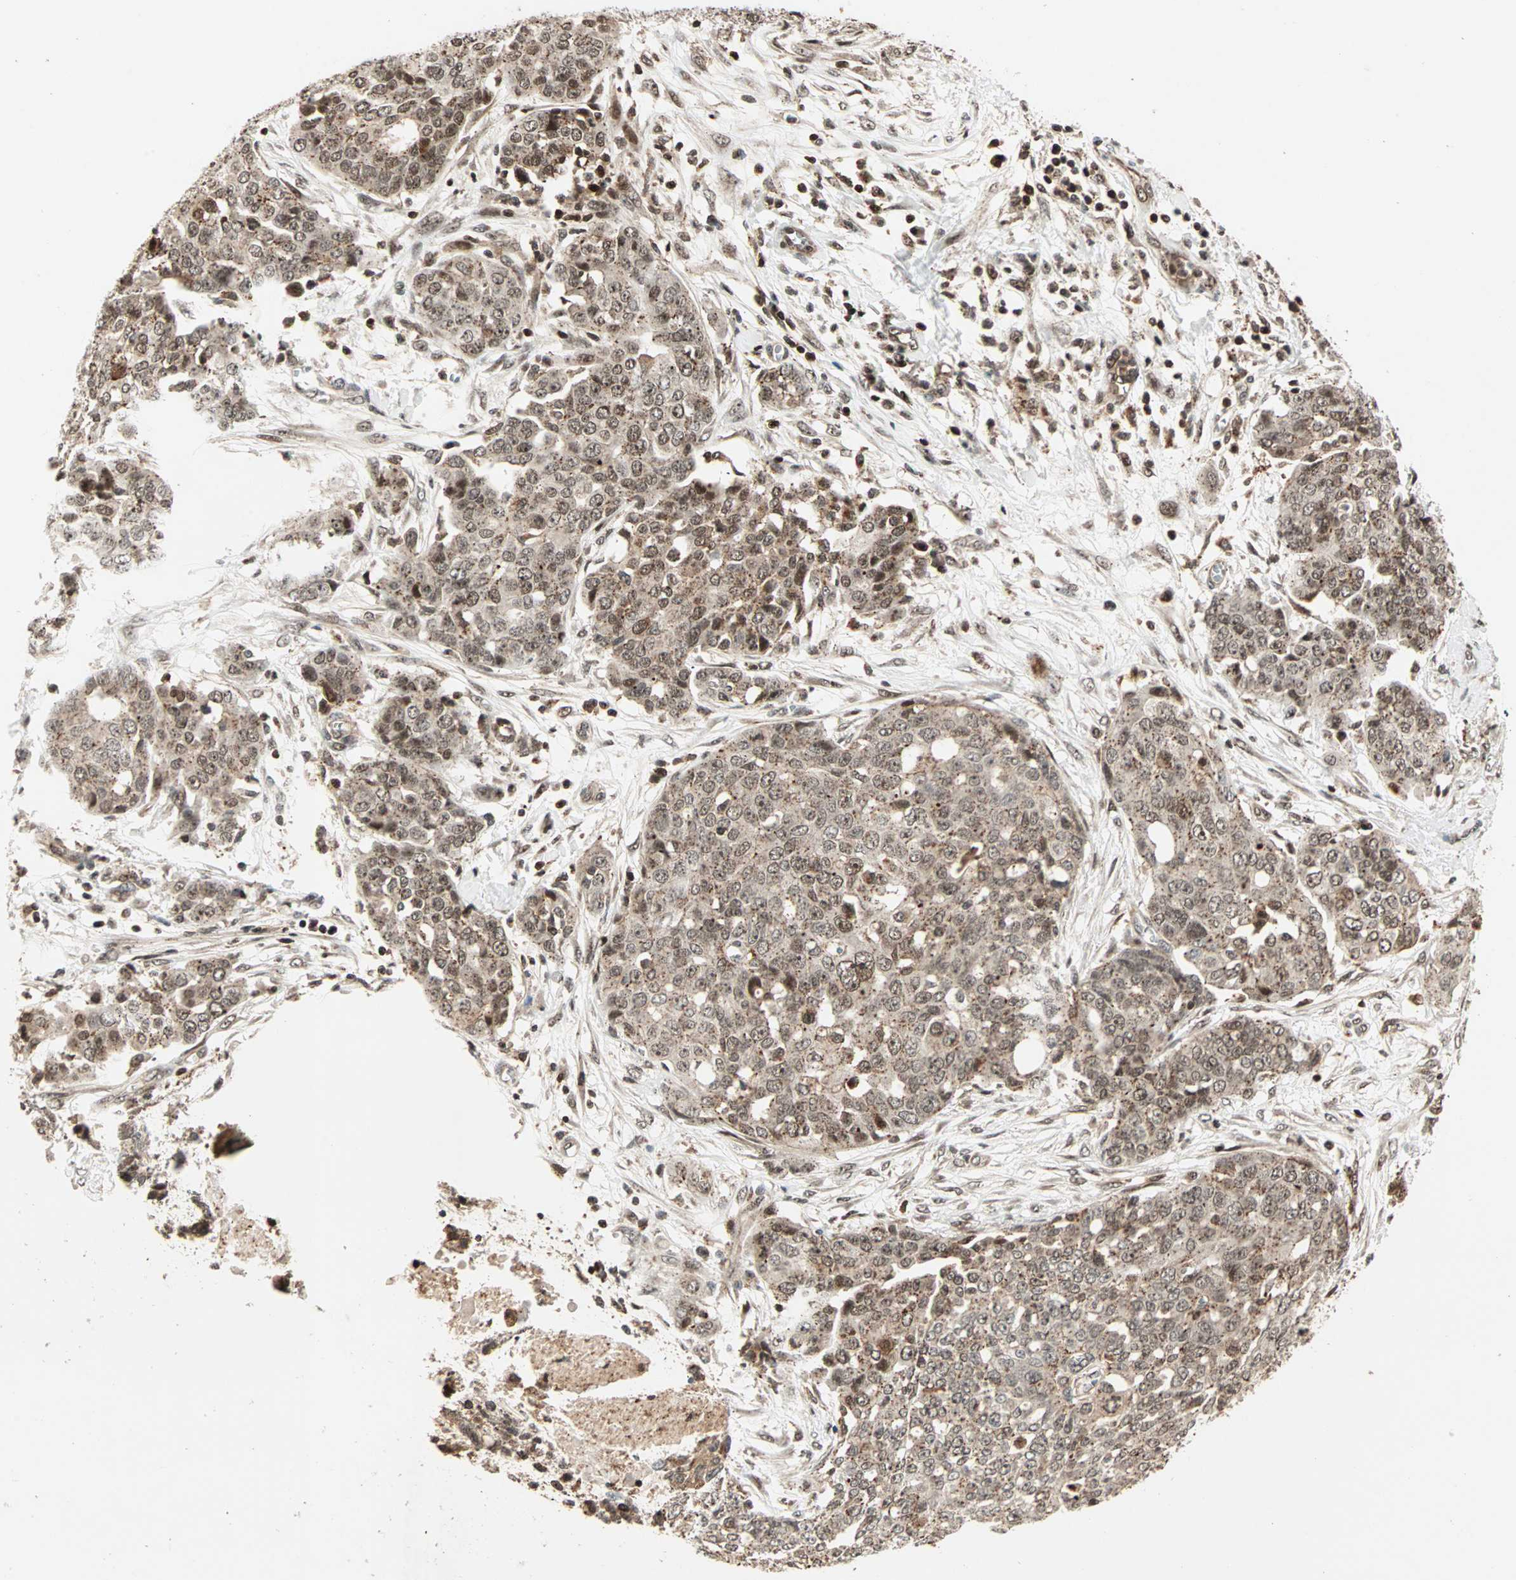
{"staining": {"intensity": "moderate", "quantity": ">75%", "location": "cytoplasmic/membranous,nuclear"}, "tissue": "ovarian cancer", "cell_type": "Tumor cells", "image_type": "cancer", "snomed": [{"axis": "morphology", "description": "Cystadenocarcinoma, serous, NOS"}, {"axis": "topography", "description": "Soft tissue"}, {"axis": "topography", "description": "Ovary"}], "caption": "IHC histopathology image of neoplastic tissue: human ovarian cancer (serous cystadenocarcinoma) stained using immunohistochemistry reveals medium levels of moderate protein expression localized specifically in the cytoplasmic/membranous and nuclear of tumor cells, appearing as a cytoplasmic/membranous and nuclear brown color.", "gene": "ZBED9", "patient": {"sex": "female", "age": 57}}